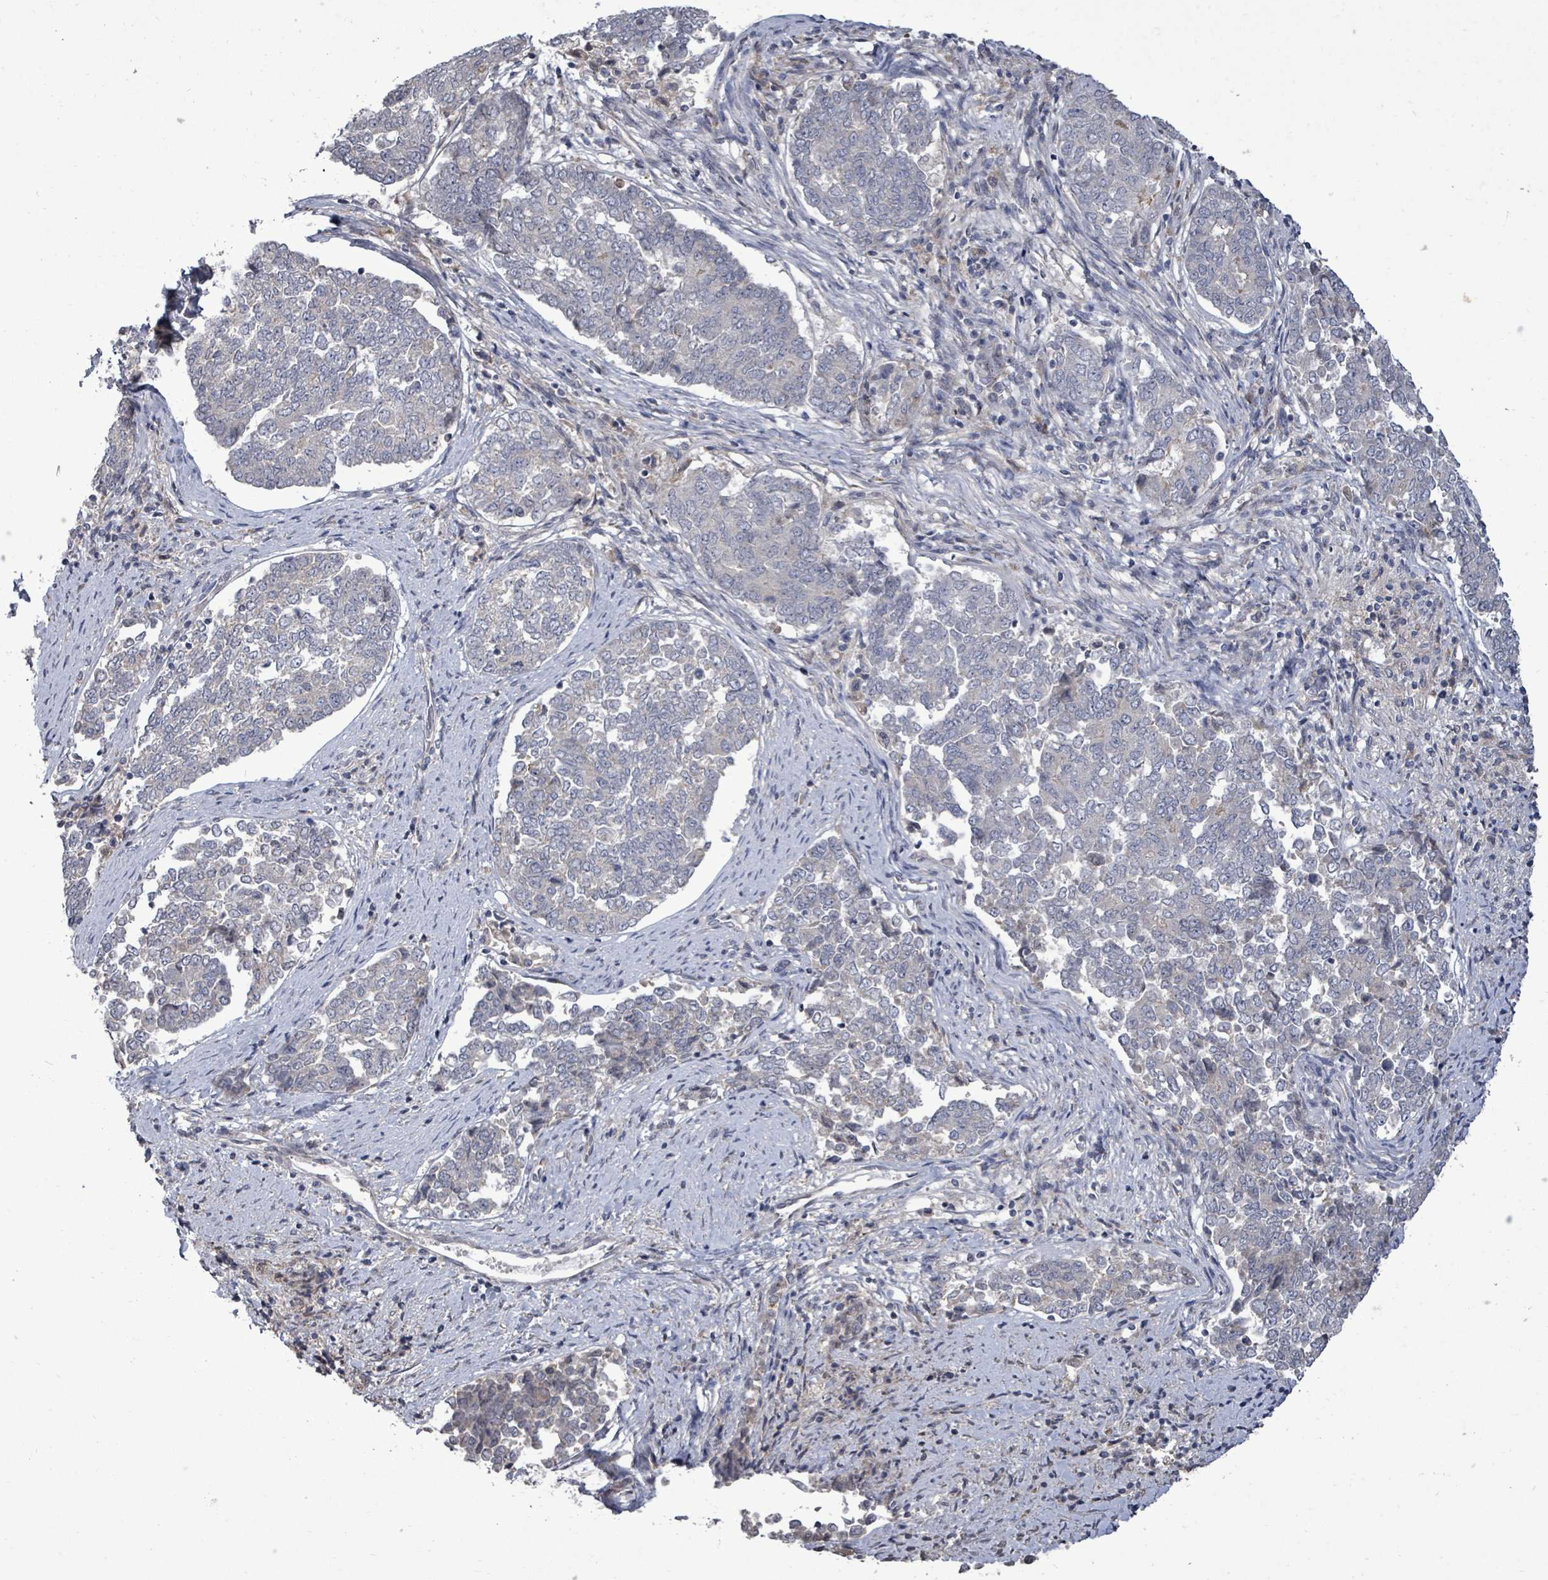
{"staining": {"intensity": "negative", "quantity": "none", "location": "none"}, "tissue": "endometrial cancer", "cell_type": "Tumor cells", "image_type": "cancer", "snomed": [{"axis": "morphology", "description": "Adenocarcinoma, NOS"}, {"axis": "topography", "description": "Endometrium"}], "caption": "Immunohistochemistry of adenocarcinoma (endometrial) demonstrates no staining in tumor cells.", "gene": "POMGNT2", "patient": {"sex": "female", "age": 80}}